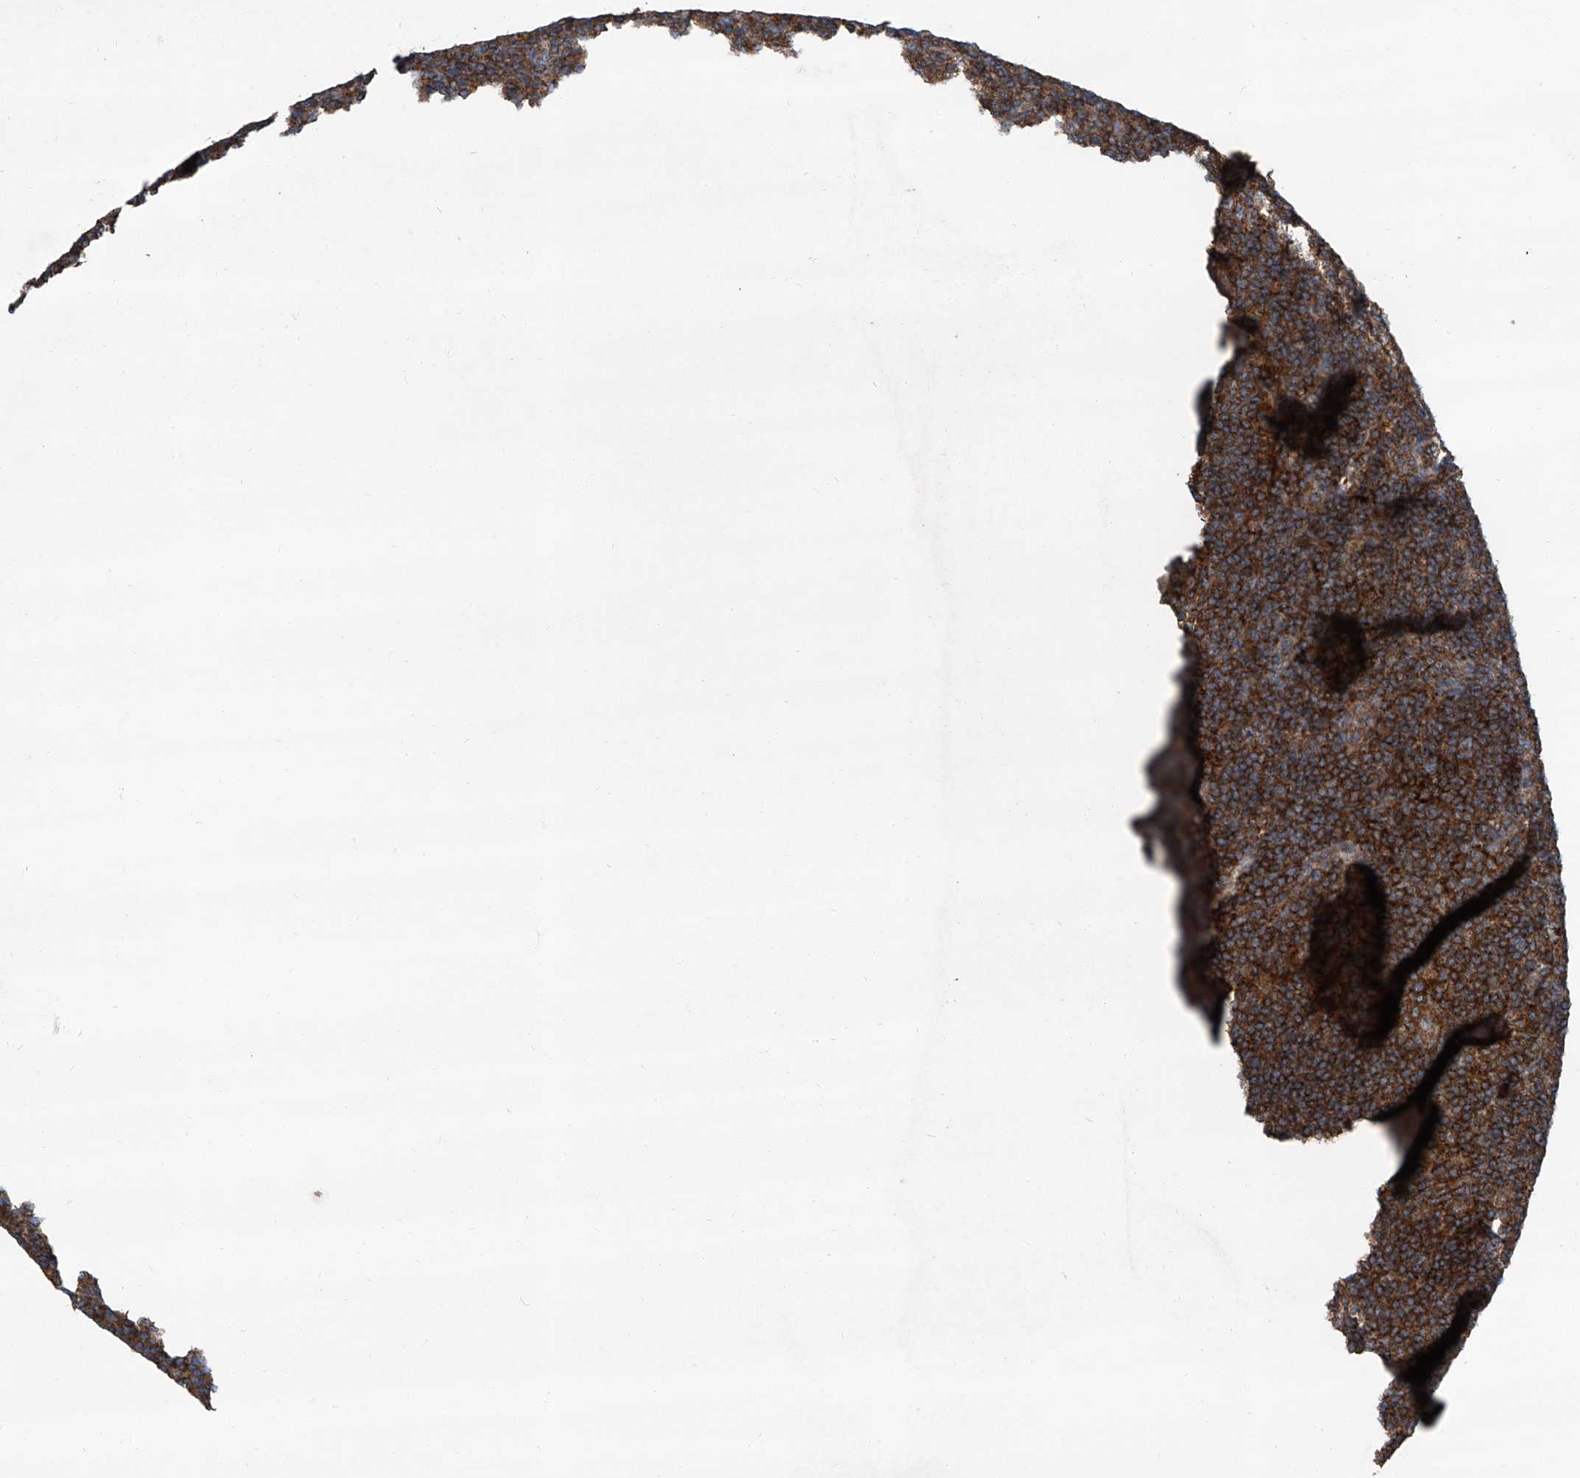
{"staining": {"intensity": "moderate", "quantity": ">75%", "location": "cytoplasmic/membranous"}, "tissue": "lymphoma", "cell_type": "Tumor cells", "image_type": "cancer", "snomed": [{"axis": "morphology", "description": "Hodgkin's disease, NOS"}, {"axis": "topography", "description": "Lymph node"}], "caption": "Immunohistochemistry (IHC) photomicrograph of human lymphoma stained for a protein (brown), which shows medium levels of moderate cytoplasmic/membranous staining in approximately >75% of tumor cells.", "gene": "SMAP1", "patient": {"sex": "female", "age": 57}}